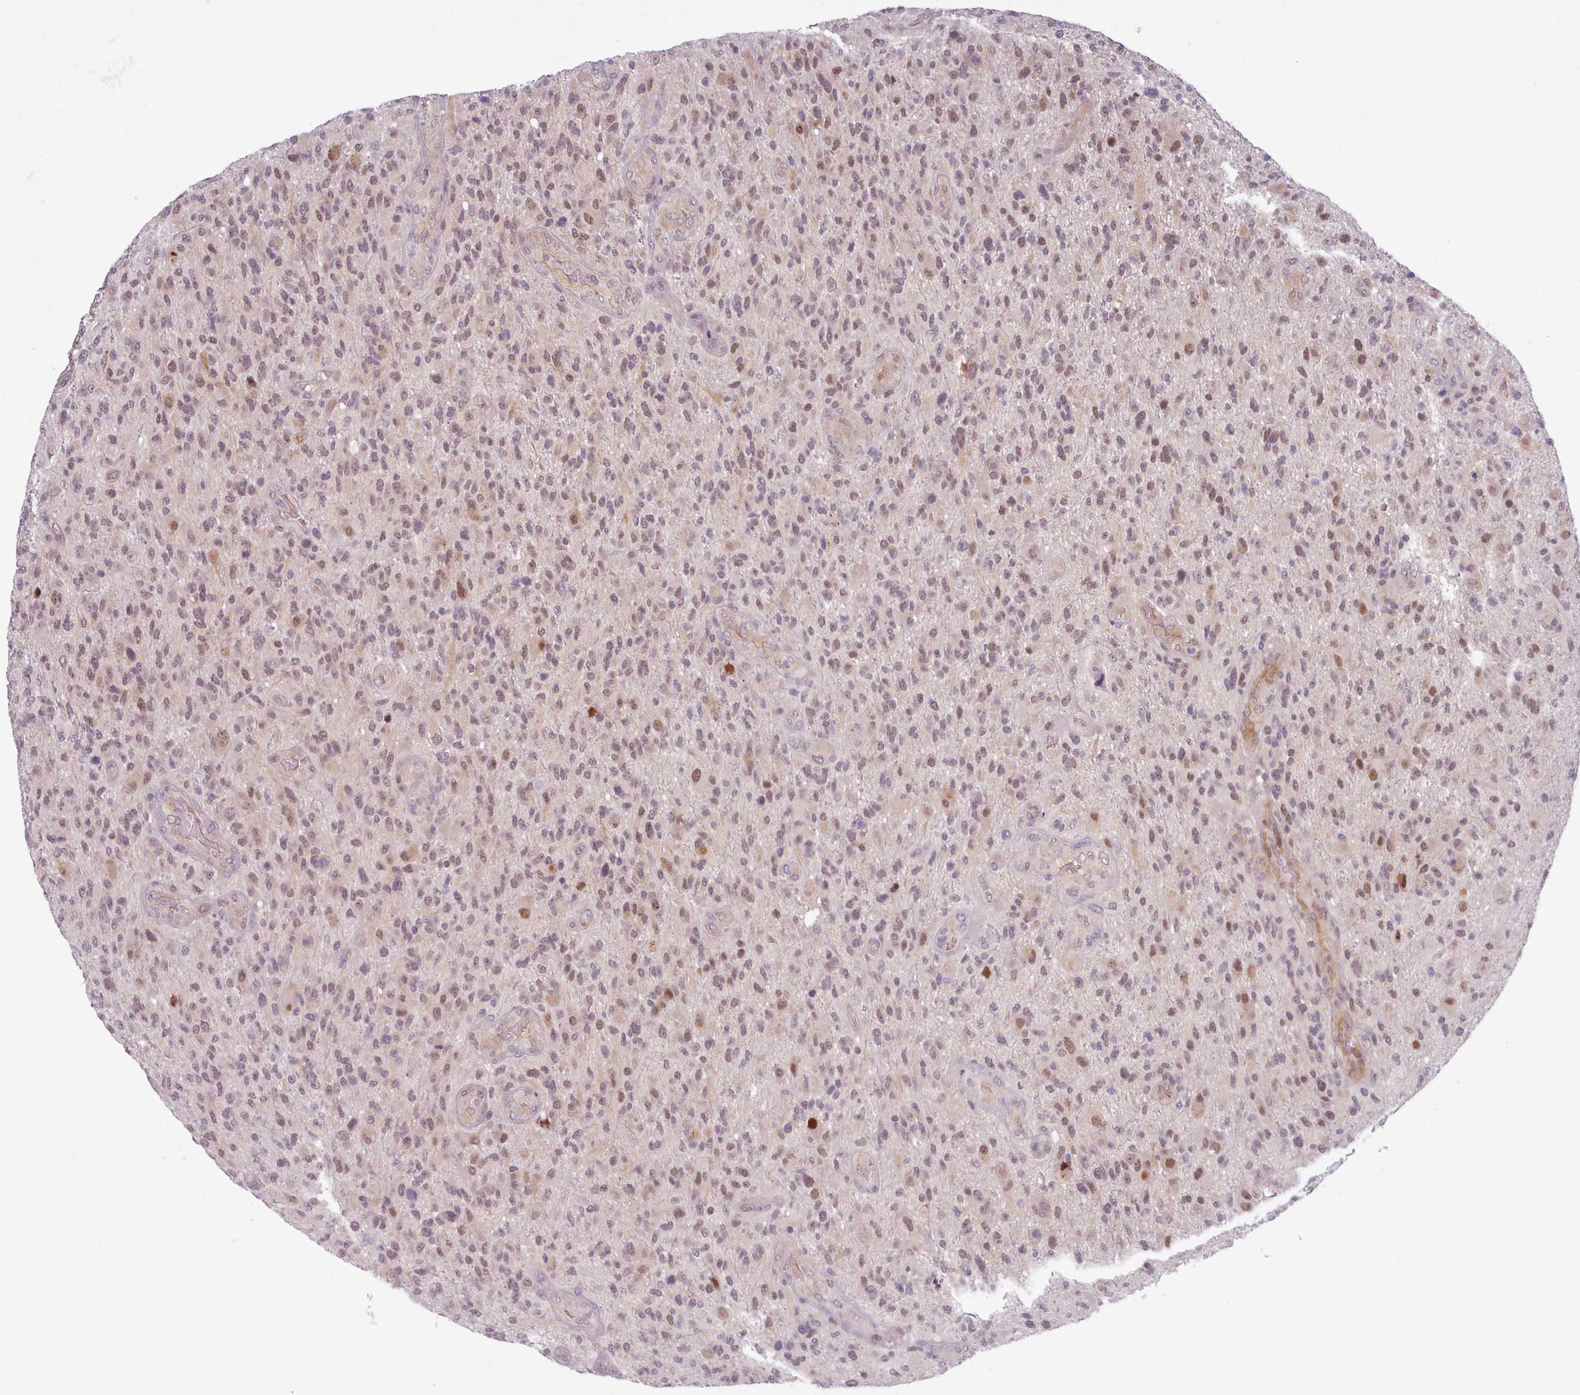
{"staining": {"intensity": "moderate", "quantity": "25%-75%", "location": "cytoplasmic/membranous,nuclear"}, "tissue": "glioma", "cell_type": "Tumor cells", "image_type": "cancer", "snomed": [{"axis": "morphology", "description": "Glioma, malignant, High grade"}, {"axis": "topography", "description": "Brain"}], "caption": "About 25%-75% of tumor cells in glioma show moderate cytoplasmic/membranous and nuclear protein staining as visualized by brown immunohistochemical staining.", "gene": "KBTBD7", "patient": {"sex": "male", "age": 47}}